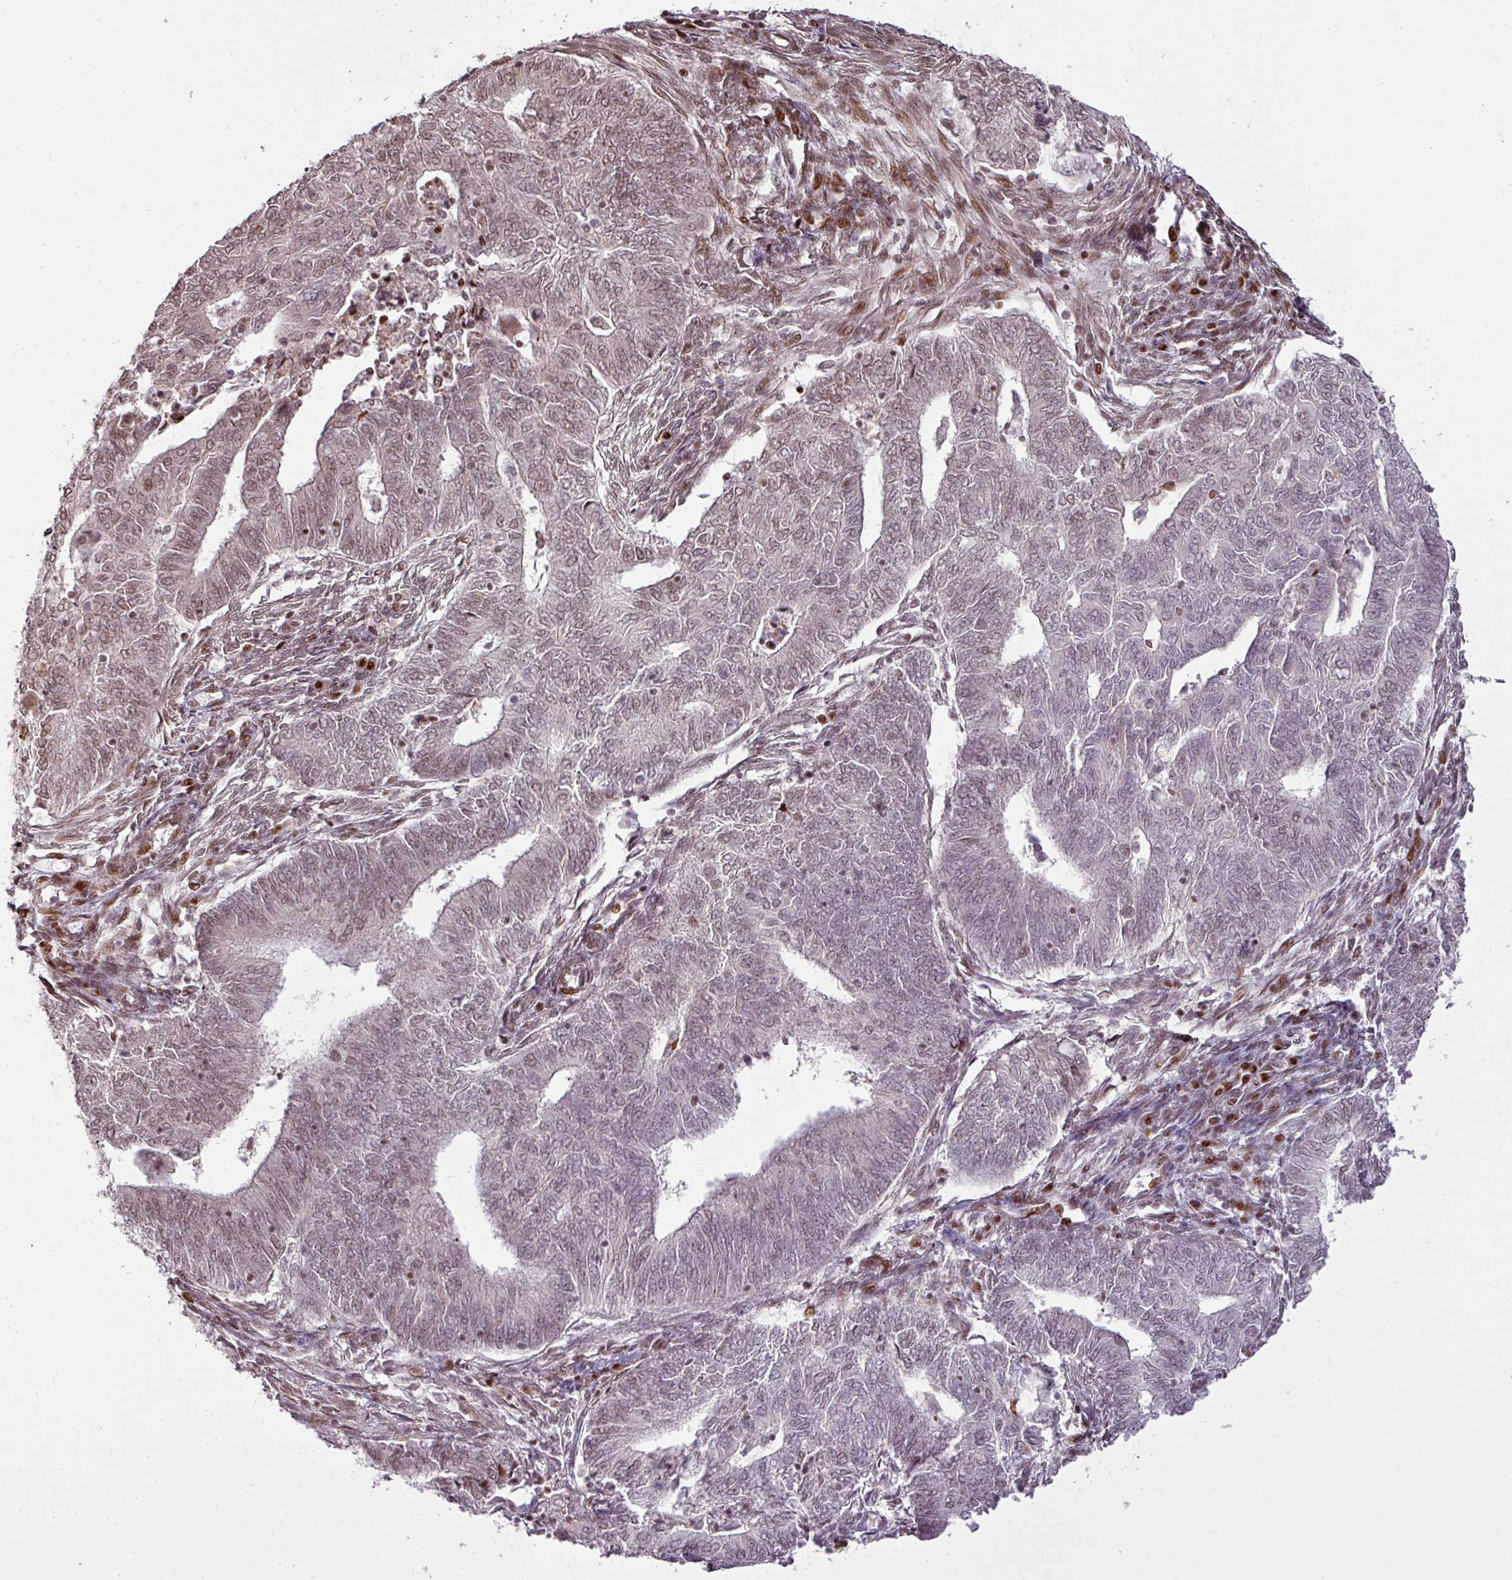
{"staining": {"intensity": "weak", "quantity": "25%-75%", "location": "nuclear"}, "tissue": "endometrial cancer", "cell_type": "Tumor cells", "image_type": "cancer", "snomed": [{"axis": "morphology", "description": "Adenocarcinoma, NOS"}, {"axis": "topography", "description": "Endometrium"}], "caption": "Immunohistochemical staining of human endometrial cancer (adenocarcinoma) exhibits low levels of weak nuclear protein expression in about 25%-75% of tumor cells.", "gene": "MYSM1", "patient": {"sex": "female", "age": 62}}